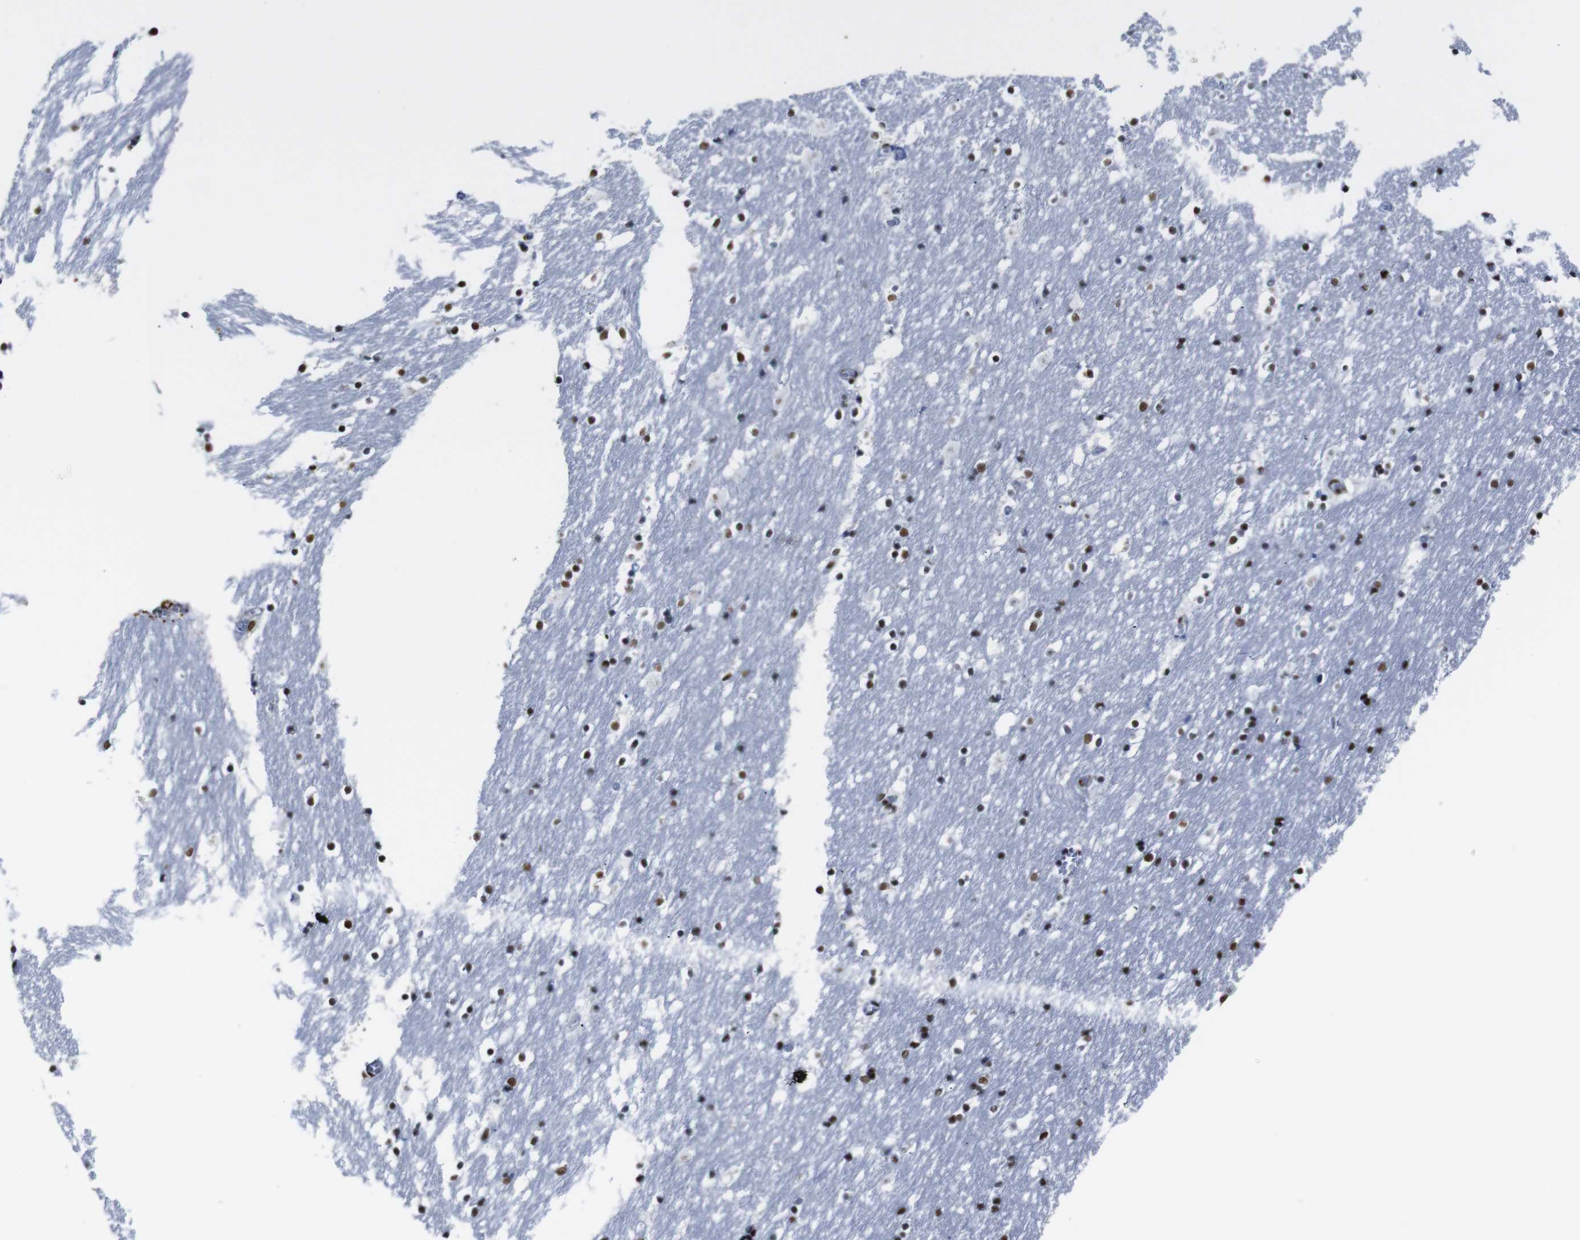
{"staining": {"intensity": "moderate", "quantity": ">75%", "location": "nuclear"}, "tissue": "caudate", "cell_type": "Glial cells", "image_type": "normal", "snomed": [{"axis": "morphology", "description": "Normal tissue, NOS"}, {"axis": "topography", "description": "Lateral ventricle wall"}], "caption": "A photomicrograph showing moderate nuclear staining in approximately >75% of glial cells in unremarkable caudate, as visualized by brown immunohistochemical staining.", "gene": "ROMO1", "patient": {"sex": "male", "age": 45}}